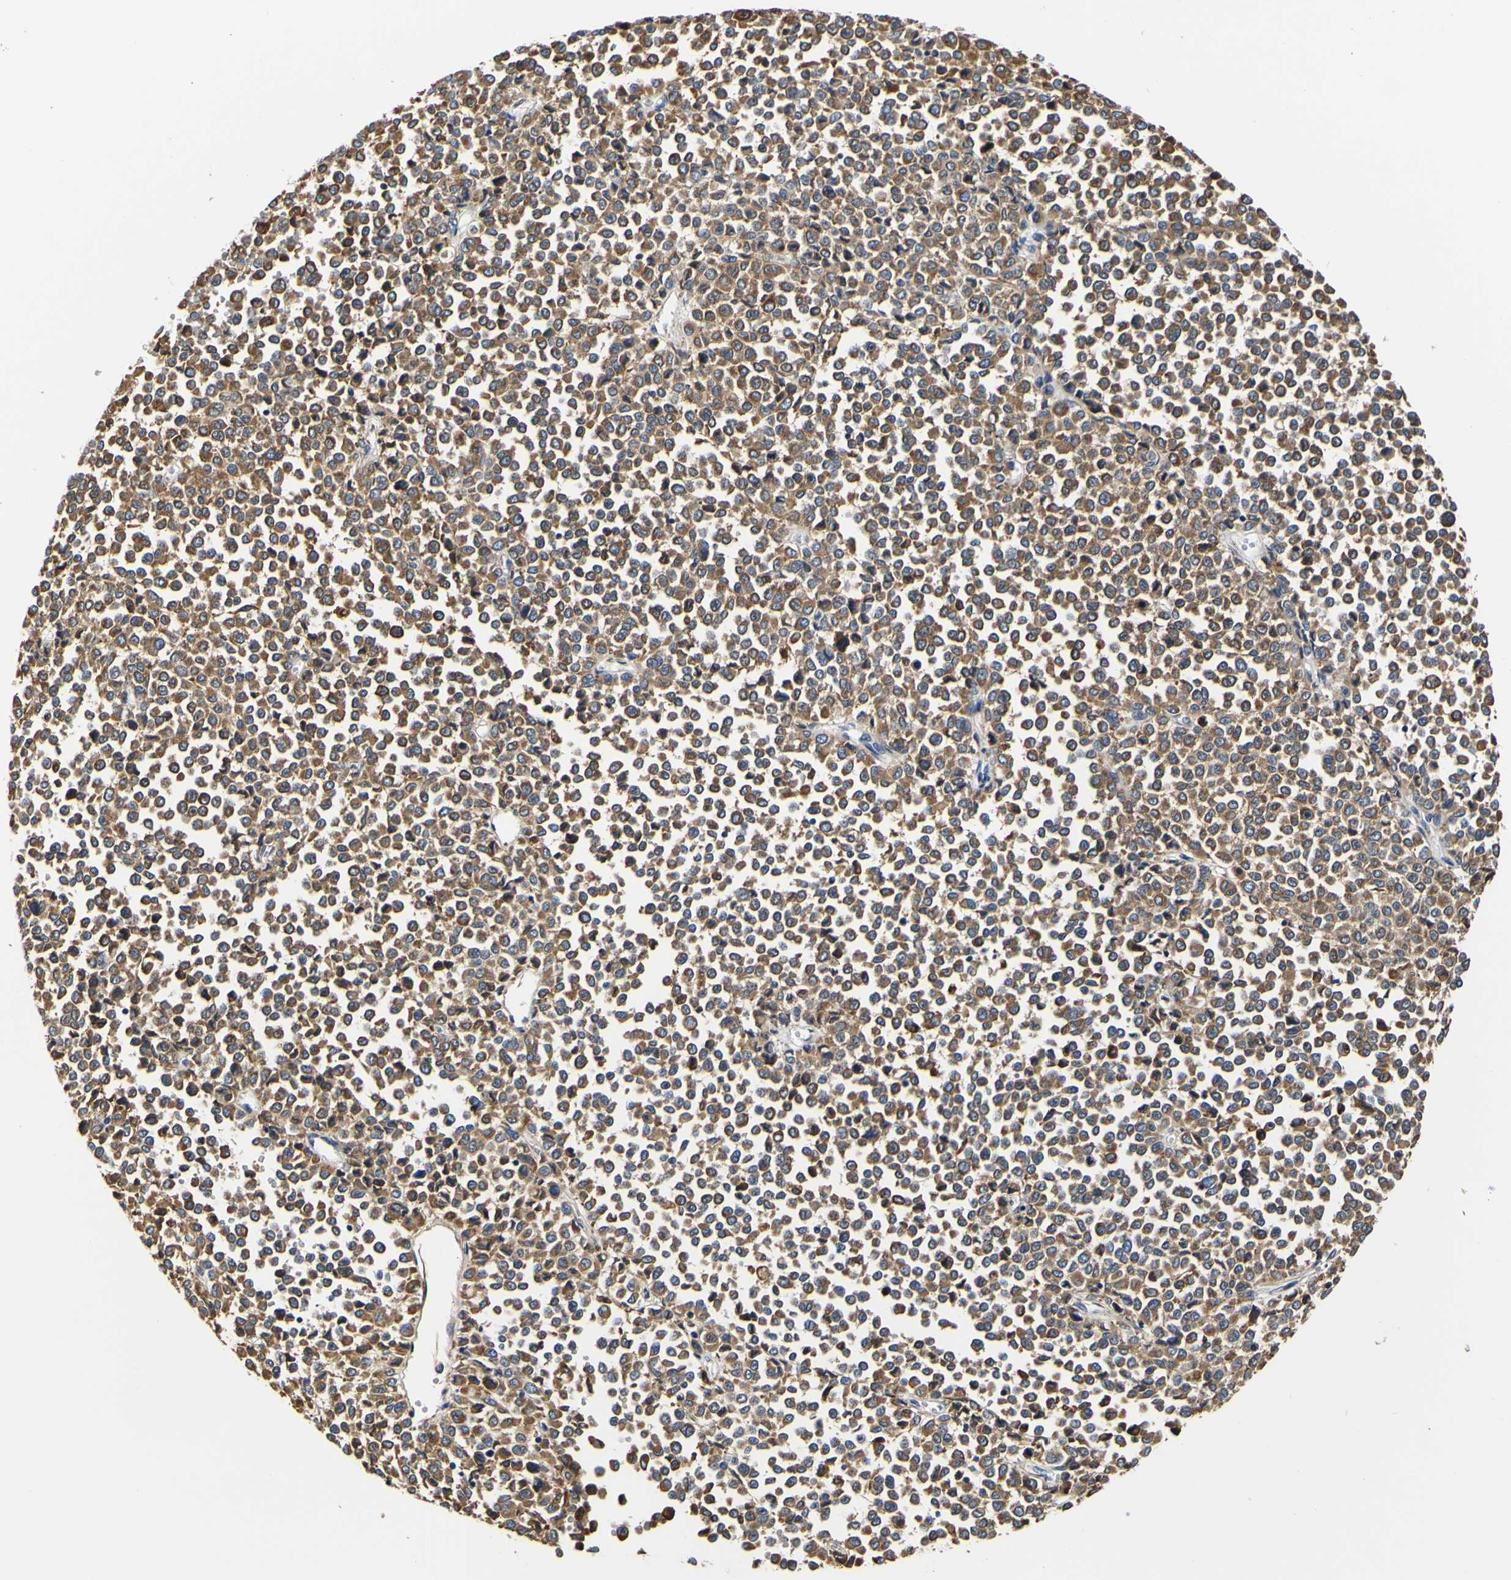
{"staining": {"intensity": "moderate", "quantity": ">75%", "location": "cytoplasmic/membranous"}, "tissue": "melanoma", "cell_type": "Tumor cells", "image_type": "cancer", "snomed": [{"axis": "morphology", "description": "Malignant melanoma, Metastatic site"}, {"axis": "topography", "description": "Pancreas"}], "caption": "Protein analysis of melanoma tissue displays moderate cytoplasmic/membranous expression in approximately >75% of tumor cells.", "gene": "P4HB", "patient": {"sex": "female", "age": 30}}